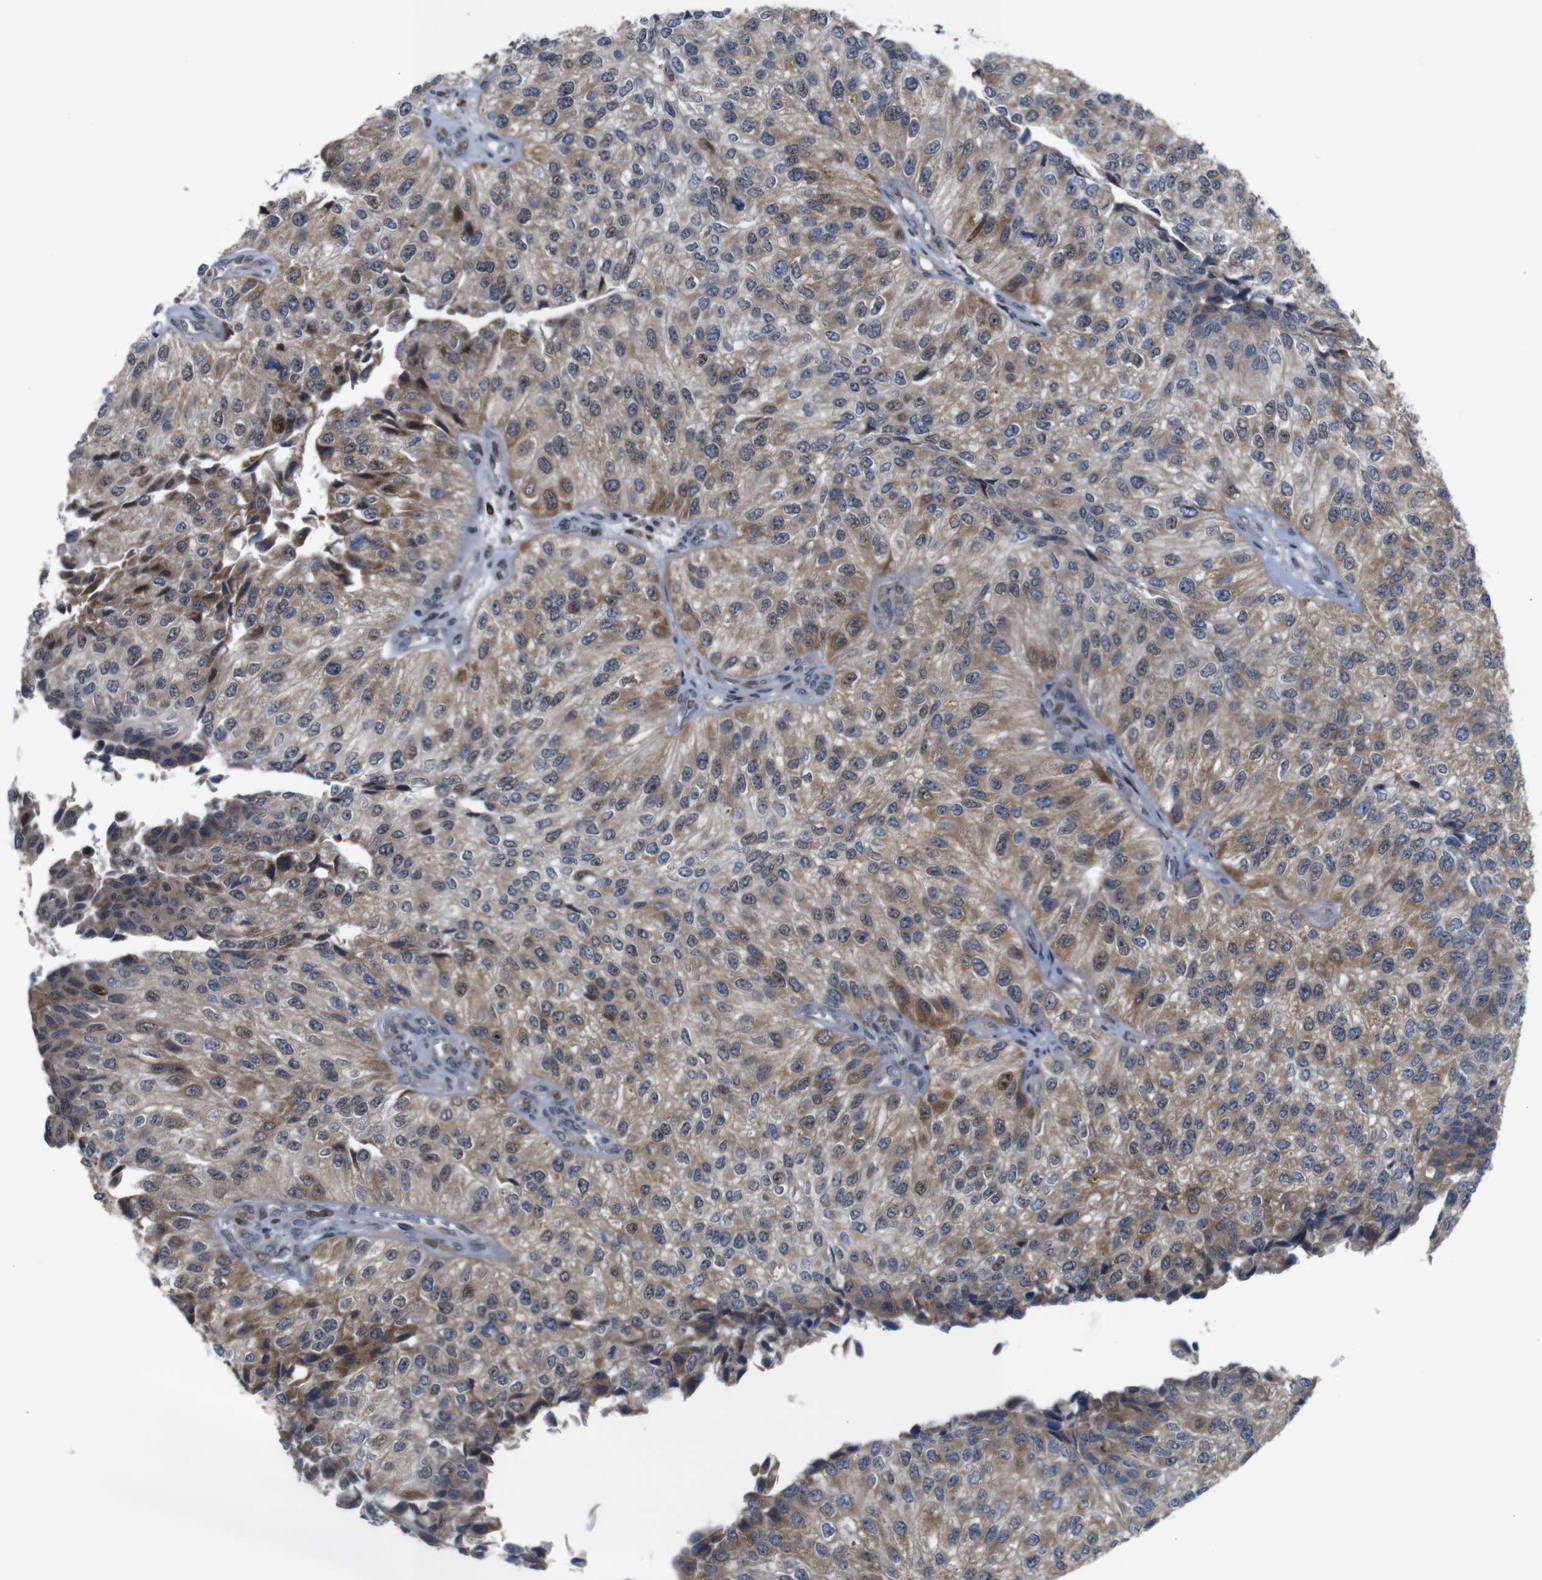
{"staining": {"intensity": "weak", "quantity": ">75%", "location": "cytoplasmic/membranous"}, "tissue": "urothelial cancer", "cell_type": "Tumor cells", "image_type": "cancer", "snomed": [{"axis": "morphology", "description": "Urothelial carcinoma, High grade"}, {"axis": "topography", "description": "Kidney"}, {"axis": "topography", "description": "Urinary bladder"}], "caption": "This micrograph displays immunohistochemistry (IHC) staining of high-grade urothelial carcinoma, with low weak cytoplasmic/membranous expression in about >75% of tumor cells.", "gene": "PTPN1", "patient": {"sex": "male", "age": 77}}